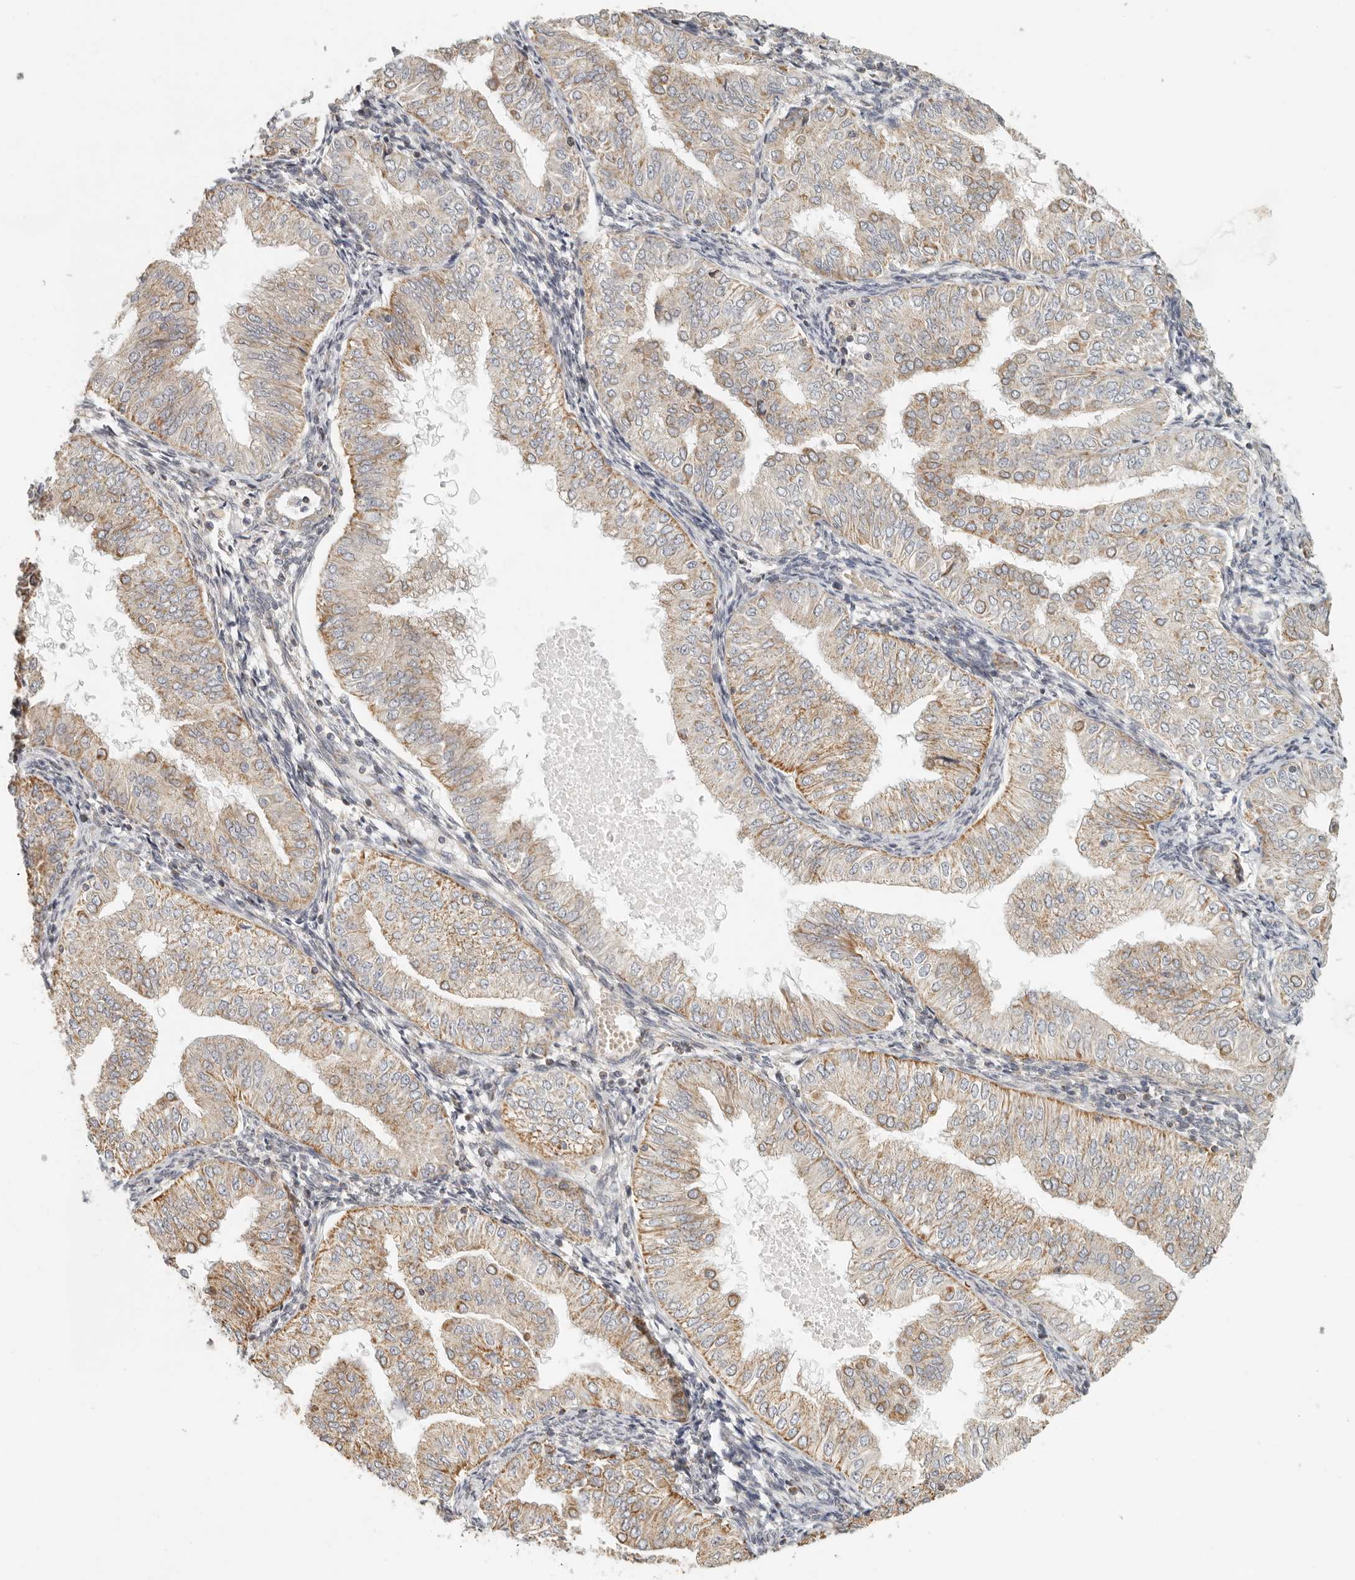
{"staining": {"intensity": "moderate", "quantity": ">75%", "location": "cytoplasmic/membranous"}, "tissue": "endometrial cancer", "cell_type": "Tumor cells", "image_type": "cancer", "snomed": [{"axis": "morphology", "description": "Normal tissue, NOS"}, {"axis": "morphology", "description": "Adenocarcinoma, NOS"}, {"axis": "topography", "description": "Endometrium"}], "caption": "The micrograph reveals immunohistochemical staining of adenocarcinoma (endometrial). There is moderate cytoplasmic/membranous staining is identified in approximately >75% of tumor cells. The protein of interest is shown in brown color, while the nuclei are stained blue.", "gene": "KDF1", "patient": {"sex": "female", "age": 53}}